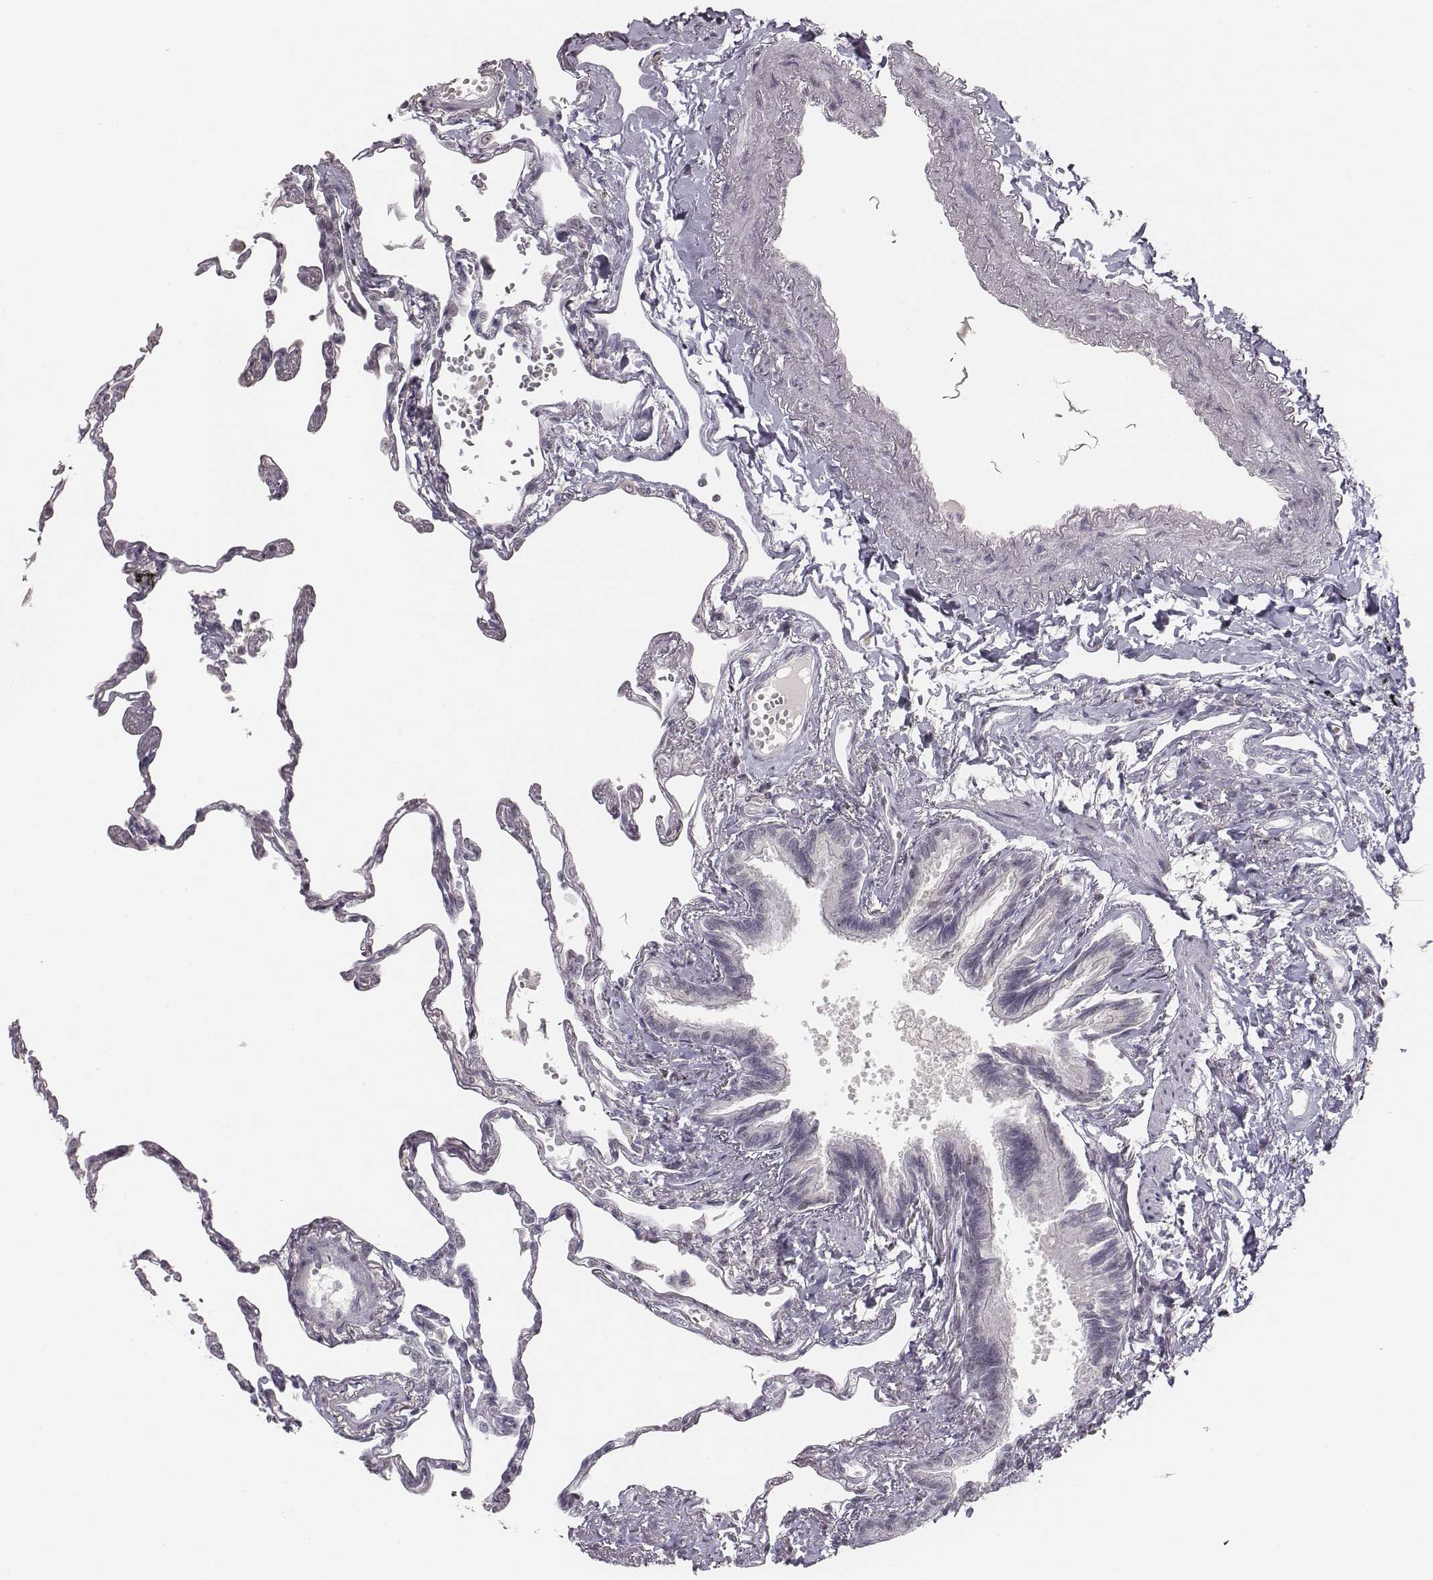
{"staining": {"intensity": "negative", "quantity": "none", "location": "none"}, "tissue": "lung", "cell_type": "Alveolar cells", "image_type": "normal", "snomed": [{"axis": "morphology", "description": "Normal tissue, NOS"}, {"axis": "topography", "description": "Lung"}], "caption": "Micrograph shows no significant protein staining in alveolar cells of benign lung.", "gene": "NIFK", "patient": {"sex": "male", "age": 78}}